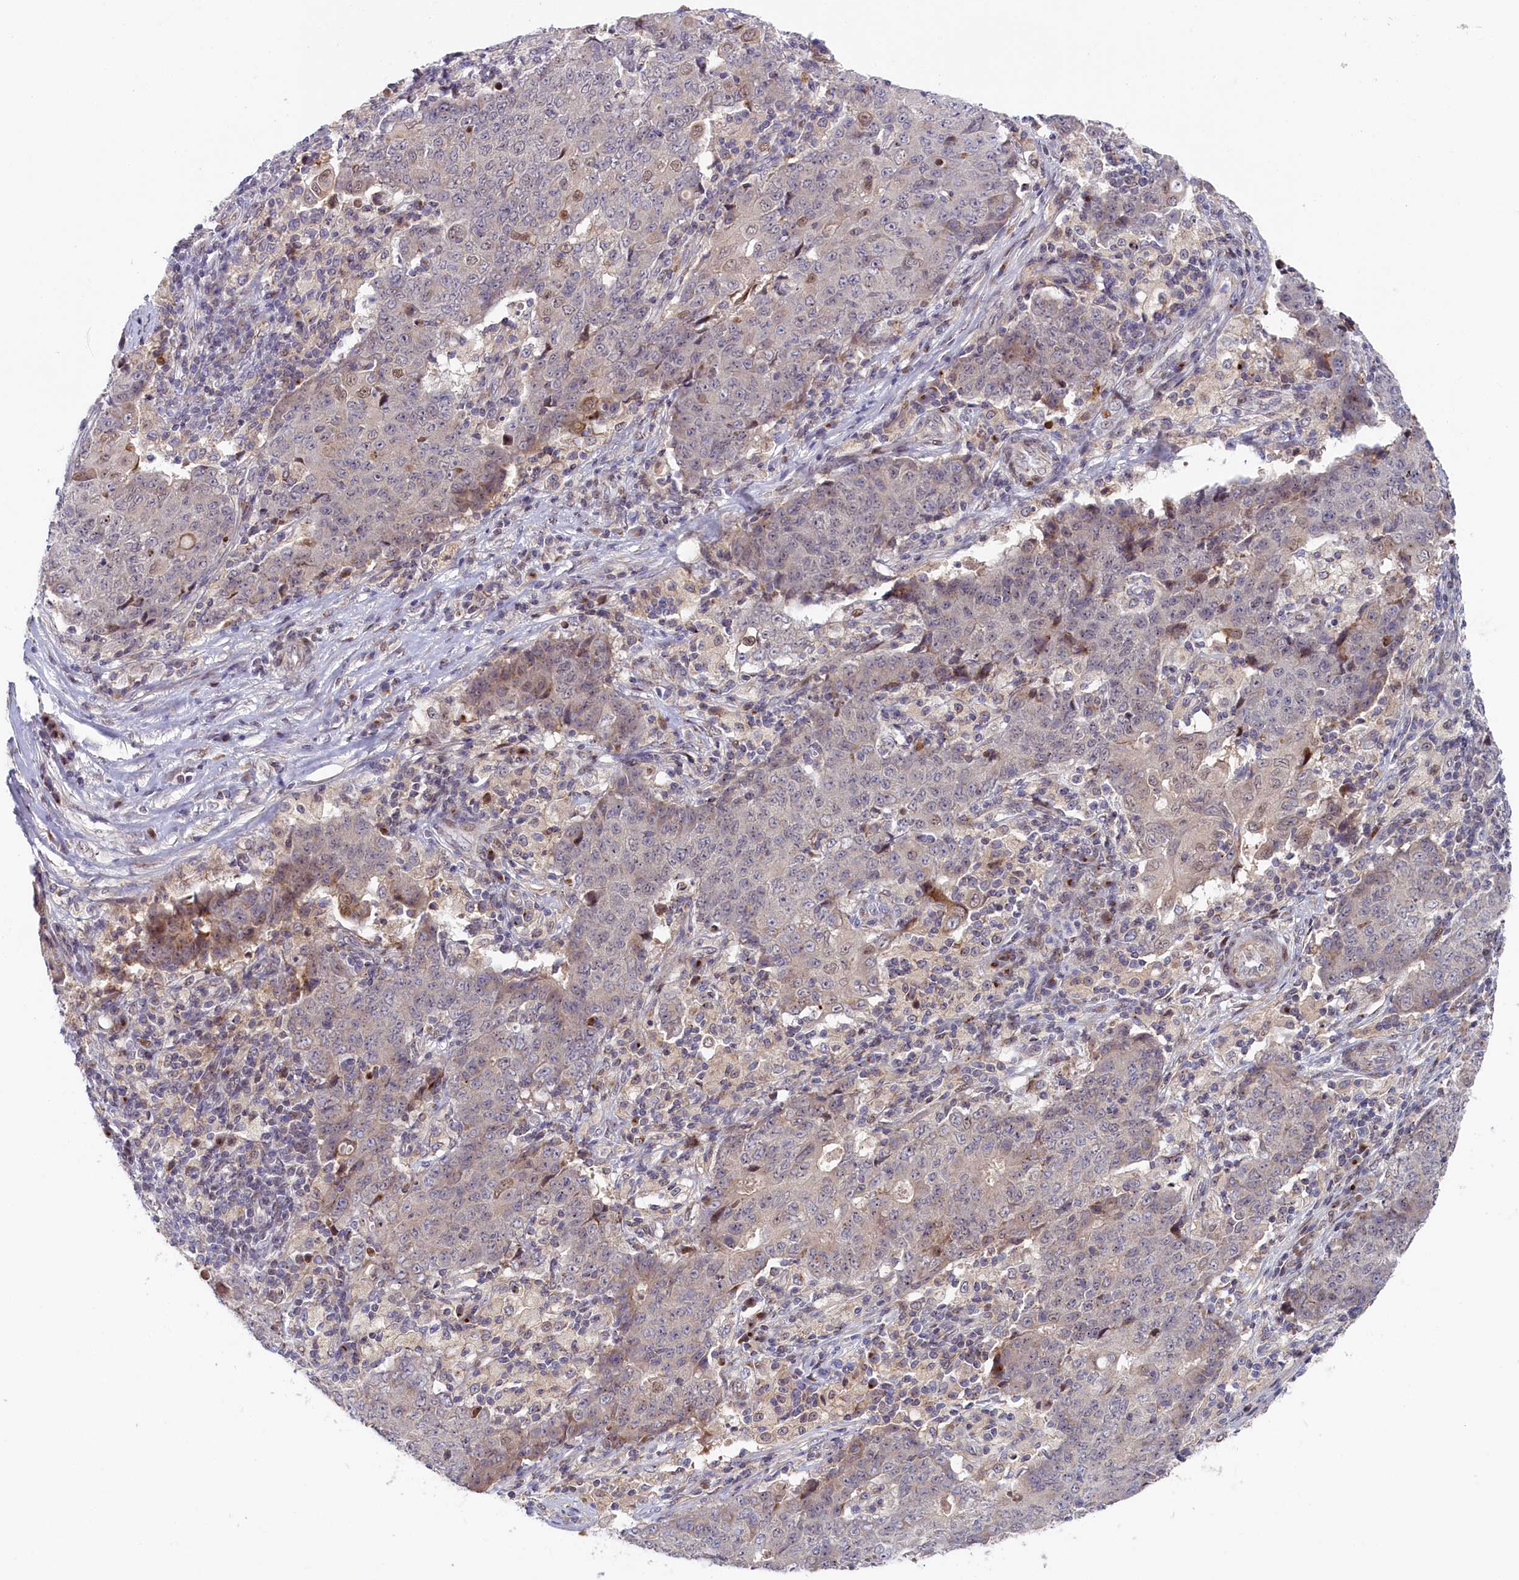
{"staining": {"intensity": "negative", "quantity": "none", "location": "none"}, "tissue": "ovarian cancer", "cell_type": "Tumor cells", "image_type": "cancer", "snomed": [{"axis": "morphology", "description": "Carcinoma, endometroid"}, {"axis": "topography", "description": "Ovary"}], "caption": "High power microscopy photomicrograph of an immunohistochemistry micrograph of ovarian endometroid carcinoma, revealing no significant staining in tumor cells.", "gene": "CHST12", "patient": {"sex": "female", "age": 42}}